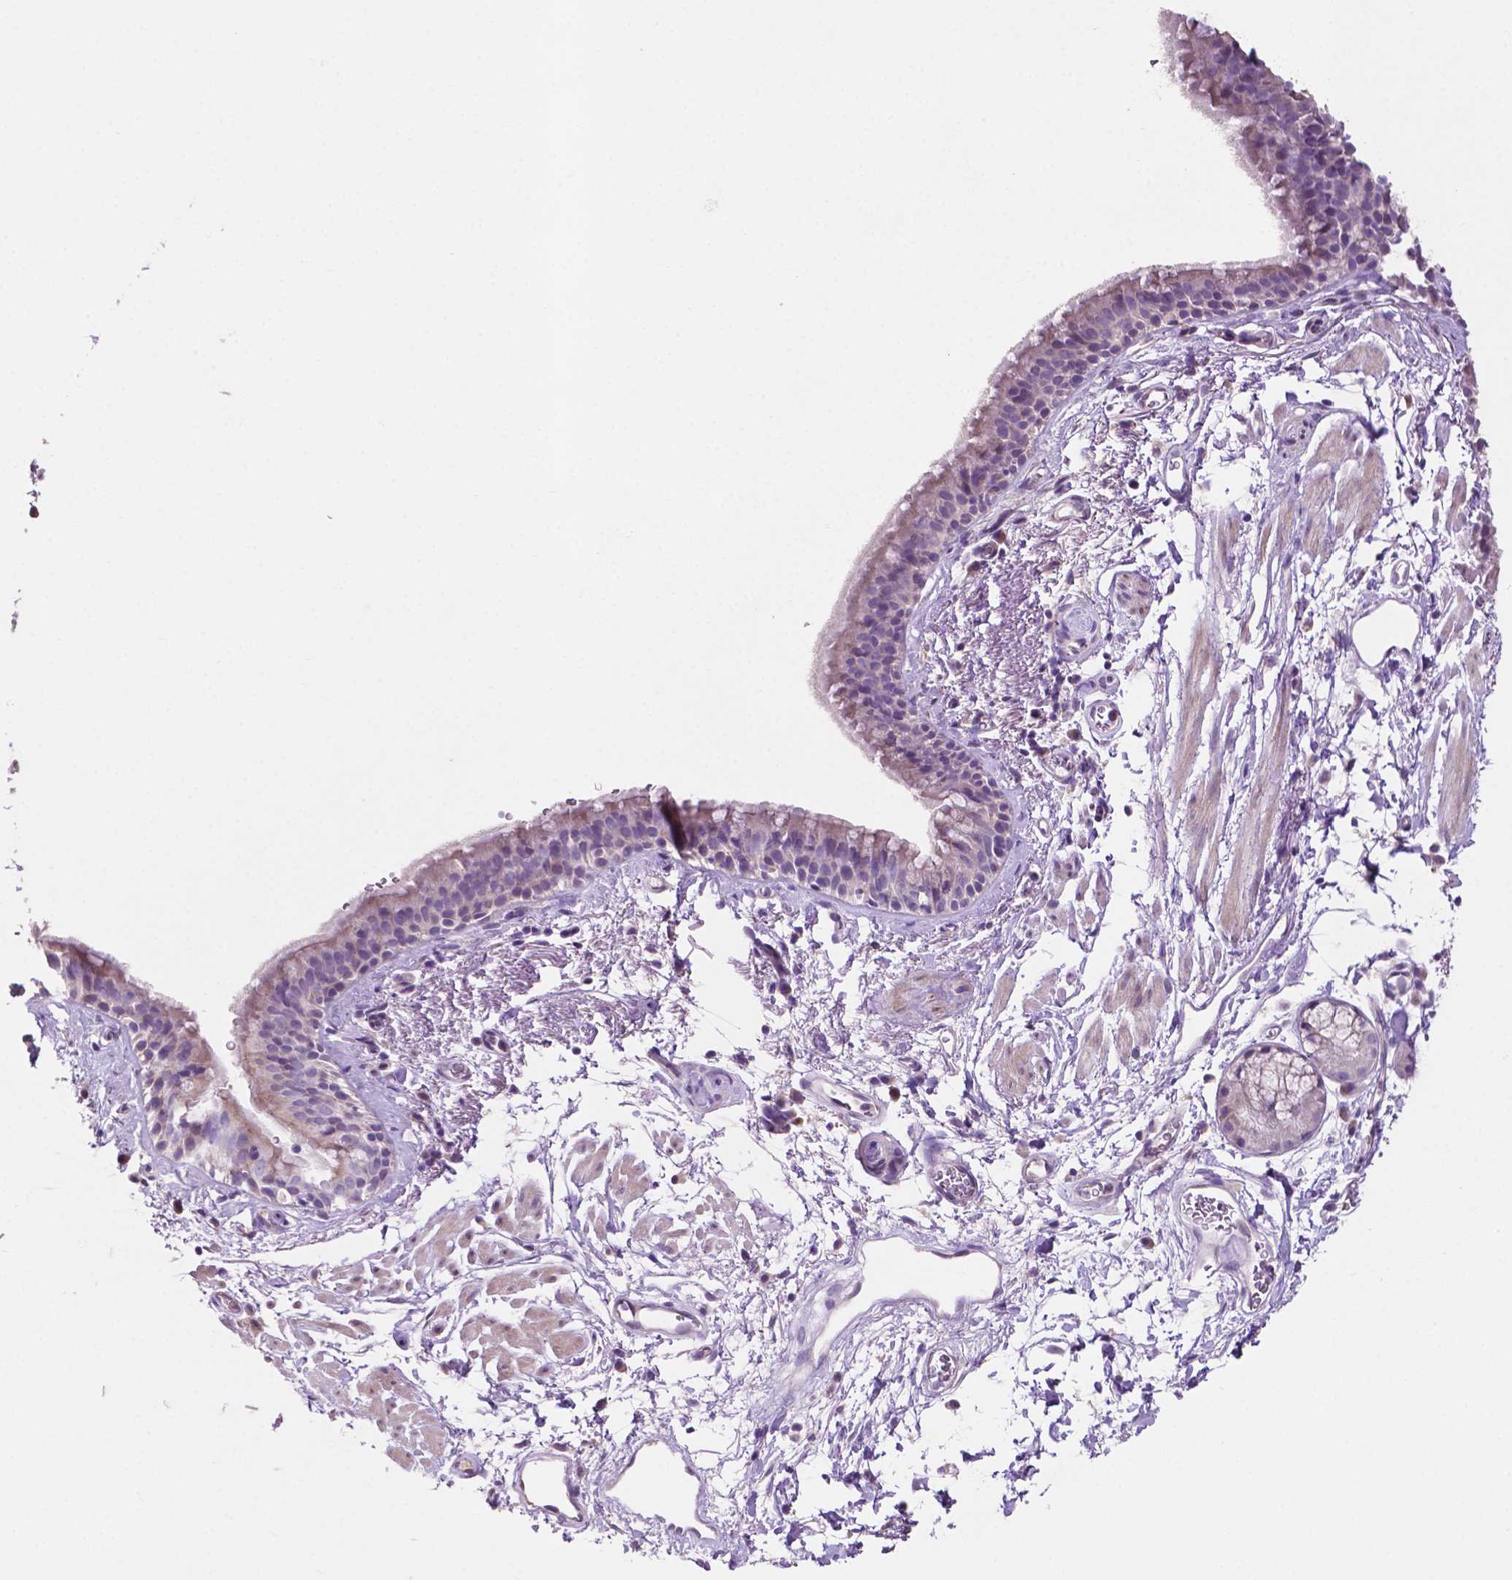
{"staining": {"intensity": "weak", "quantity": "<25%", "location": "cytoplasmic/membranous"}, "tissue": "bronchus", "cell_type": "Respiratory epithelial cells", "image_type": "normal", "snomed": [{"axis": "morphology", "description": "Normal tissue, NOS"}, {"axis": "topography", "description": "Cartilage tissue"}, {"axis": "topography", "description": "Bronchus"}], "caption": "Respiratory epithelial cells show no significant protein positivity in unremarkable bronchus. (Stains: DAB immunohistochemistry (IHC) with hematoxylin counter stain, Microscopy: brightfield microscopy at high magnification).", "gene": "CLDN17", "patient": {"sex": "male", "age": 58}}